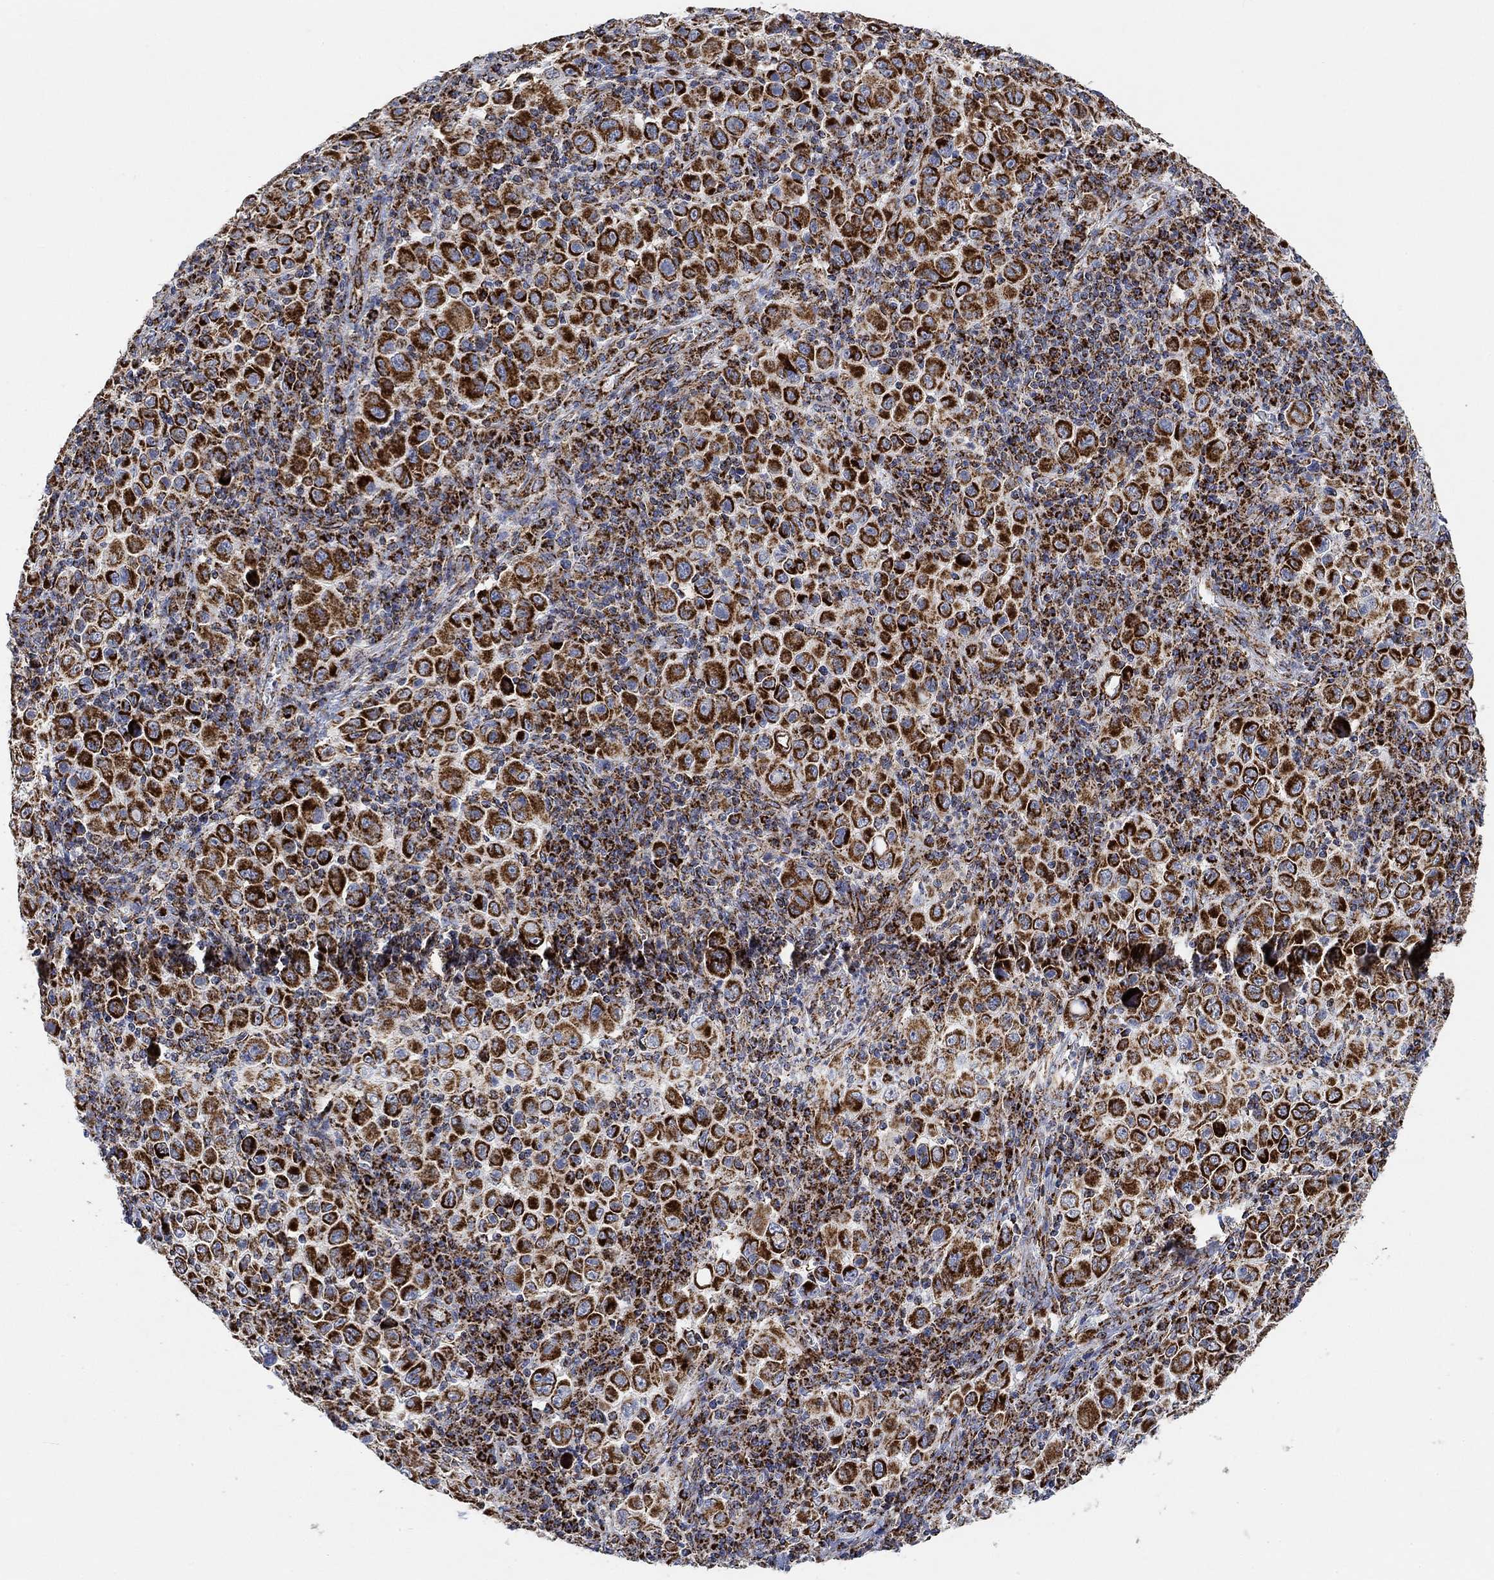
{"staining": {"intensity": "strong", "quantity": ">75%", "location": "cytoplasmic/membranous"}, "tissue": "melanoma", "cell_type": "Tumor cells", "image_type": "cancer", "snomed": [{"axis": "morphology", "description": "Malignant melanoma, NOS"}, {"axis": "topography", "description": "Skin"}], "caption": "Tumor cells show high levels of strong cytoplasmic/membranous expression in approximately >75% of cells in human melanoma.", "gene": "NDUFS3", "patient": {"sex": "female", "age": 57}}